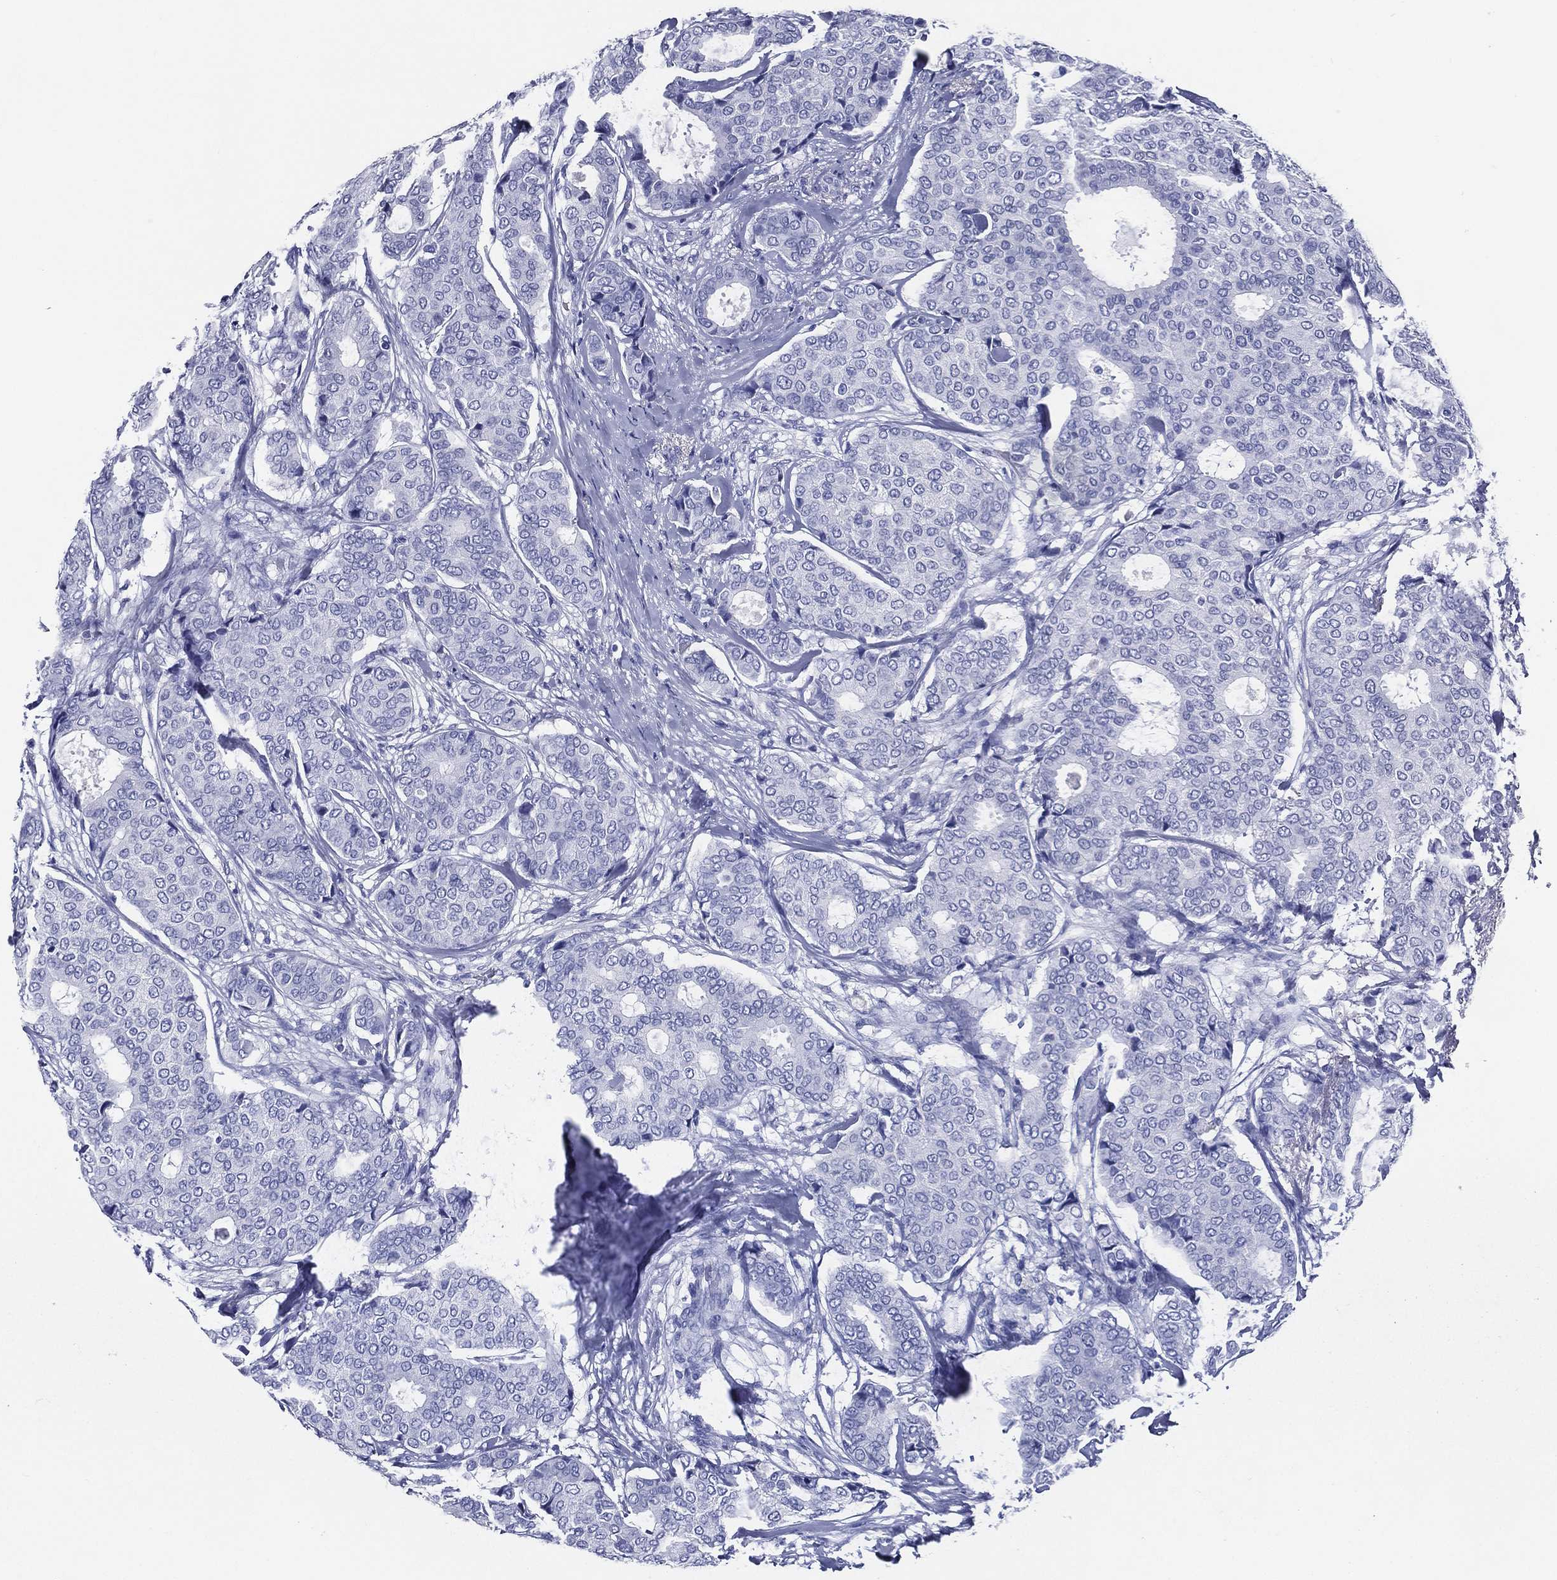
{"staining": {"intensity": "negative", "quantity": "none", "location": "none"}, "tissue": "breast cancer", "cell_type": "Tumor cells", "image_type": "cancer", "snomed": [{"axis": "morphology", "description": "Duct carcinoma"}, {"axis": "topography", "description": "Breast"}], "caption": "This photomicrograph is of breast invasive ductal carcinoma stained with immunohistochemistry to label a protein in brown with the nuclei are counter-stained blue. There is no expression in tumor cells.", "gene": "ACE2", "patient": {"sex": "female", "age": 75}}